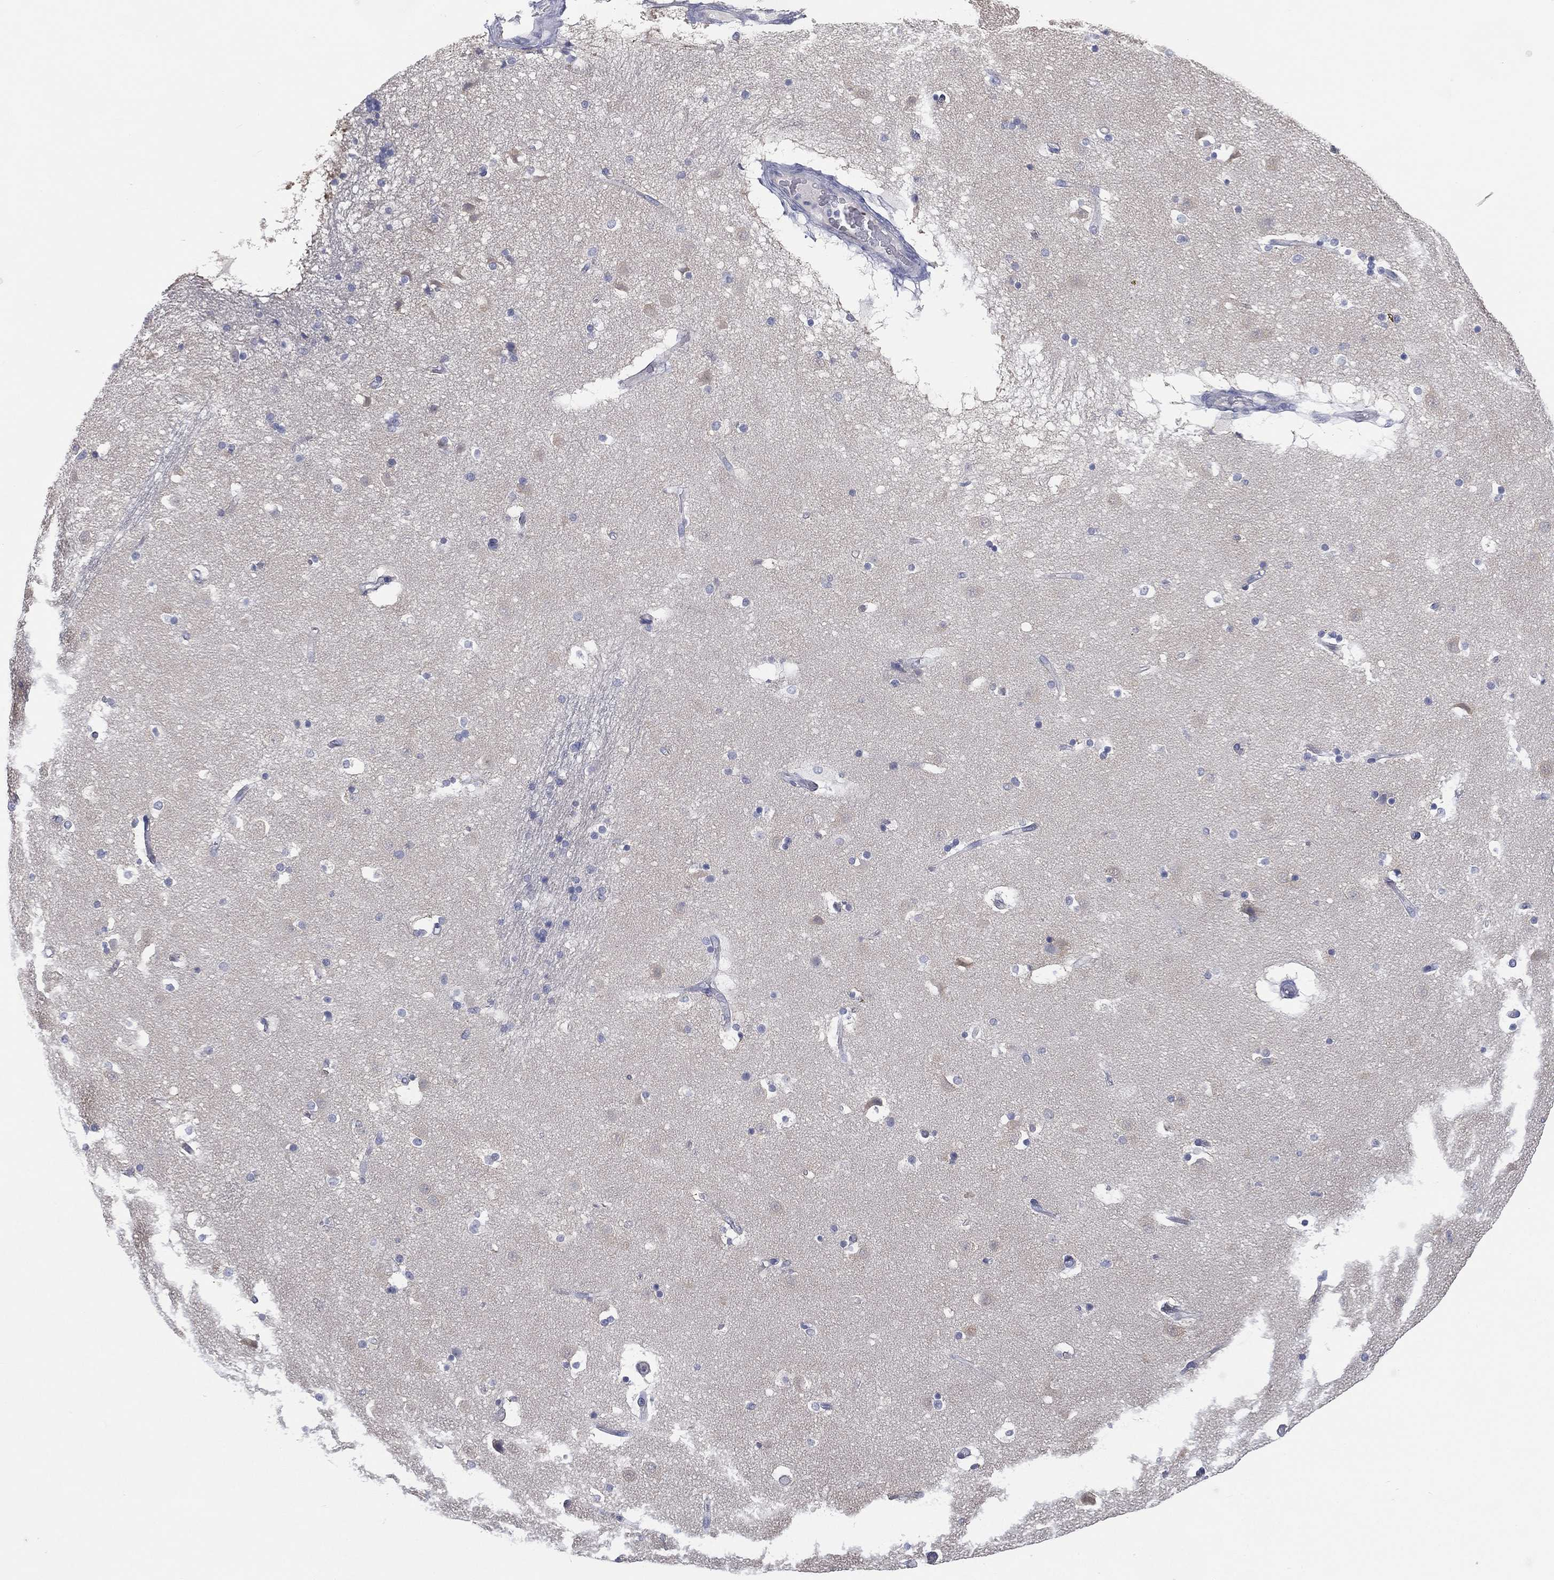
{"staining": {"intensity": "negative", "quantity": "none", "location": "none"}, "tissue": "caudate", "cell_type": "Glial cells", "image_type": "normal", "snomed": [{"axis": "morphology", "description": "Normal tissue, NOS"}, {"axis": "topography", "description": "Lateral ventricle wall"}], "caption": "IHC of normal caudate reveals no positivity in glial cells.", "gene": "C5orf46", "patient": {"sex": "male", "age": 51}}